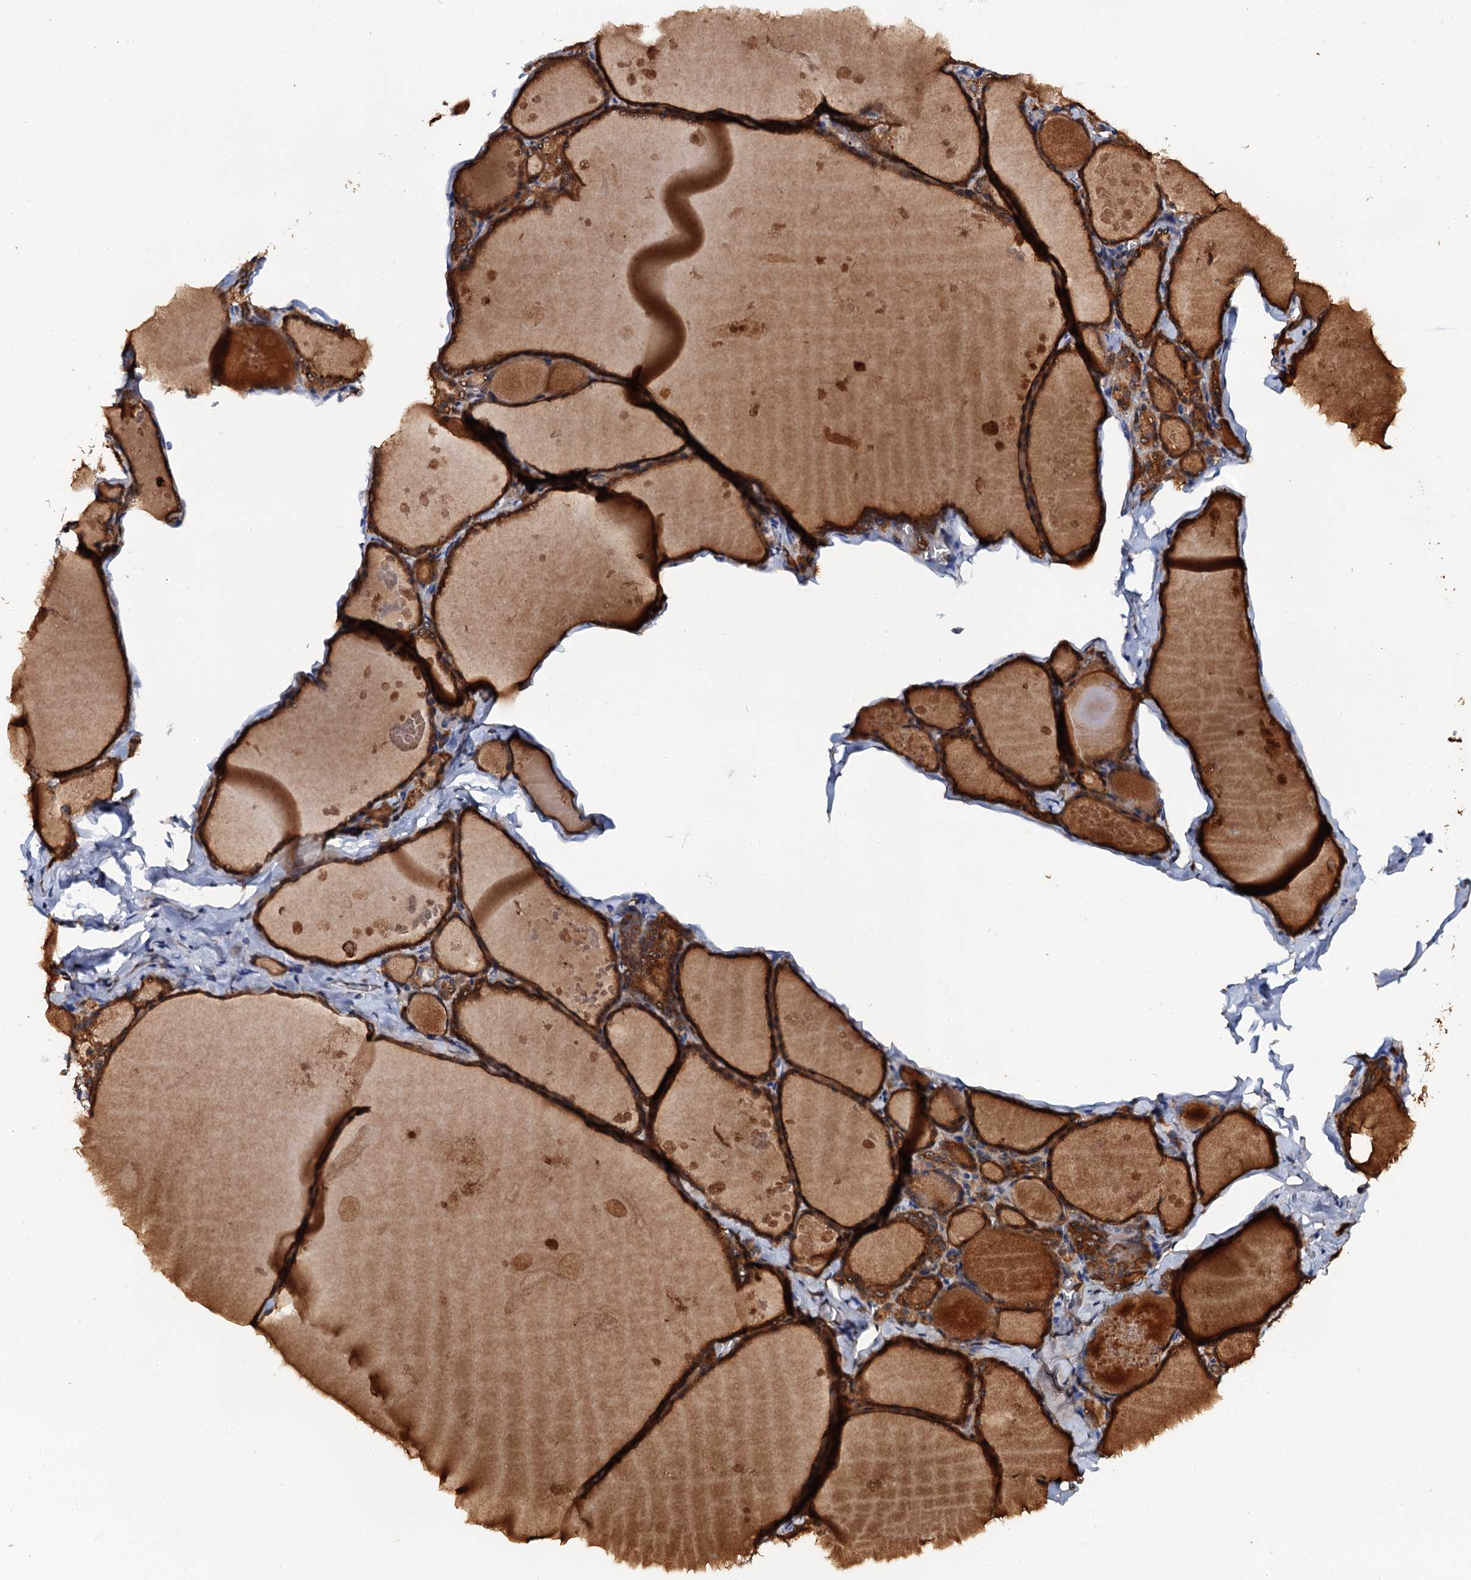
{"staining": {"intensity": "moderate", "quantity": ">75%", "location": "cytoplasmic/membranous"}, "tissue": "thyroid gland", "cell_type": "Glandular cells", "image_type": "normal", "snomed": [{"axis": "morphology", "description": "Normal tissue, NOS"}, {"axis": "topography", "description": "Thyroid gland"}], "caption": "Approximately >75% of glandular cells in benign human thyroid gland display moderate cytoplasmic/membranous protein expression as visualized by brown immunohistochemical staining.", "gene": "MIER2", "patient": {"sex": "male", "age": 56}}